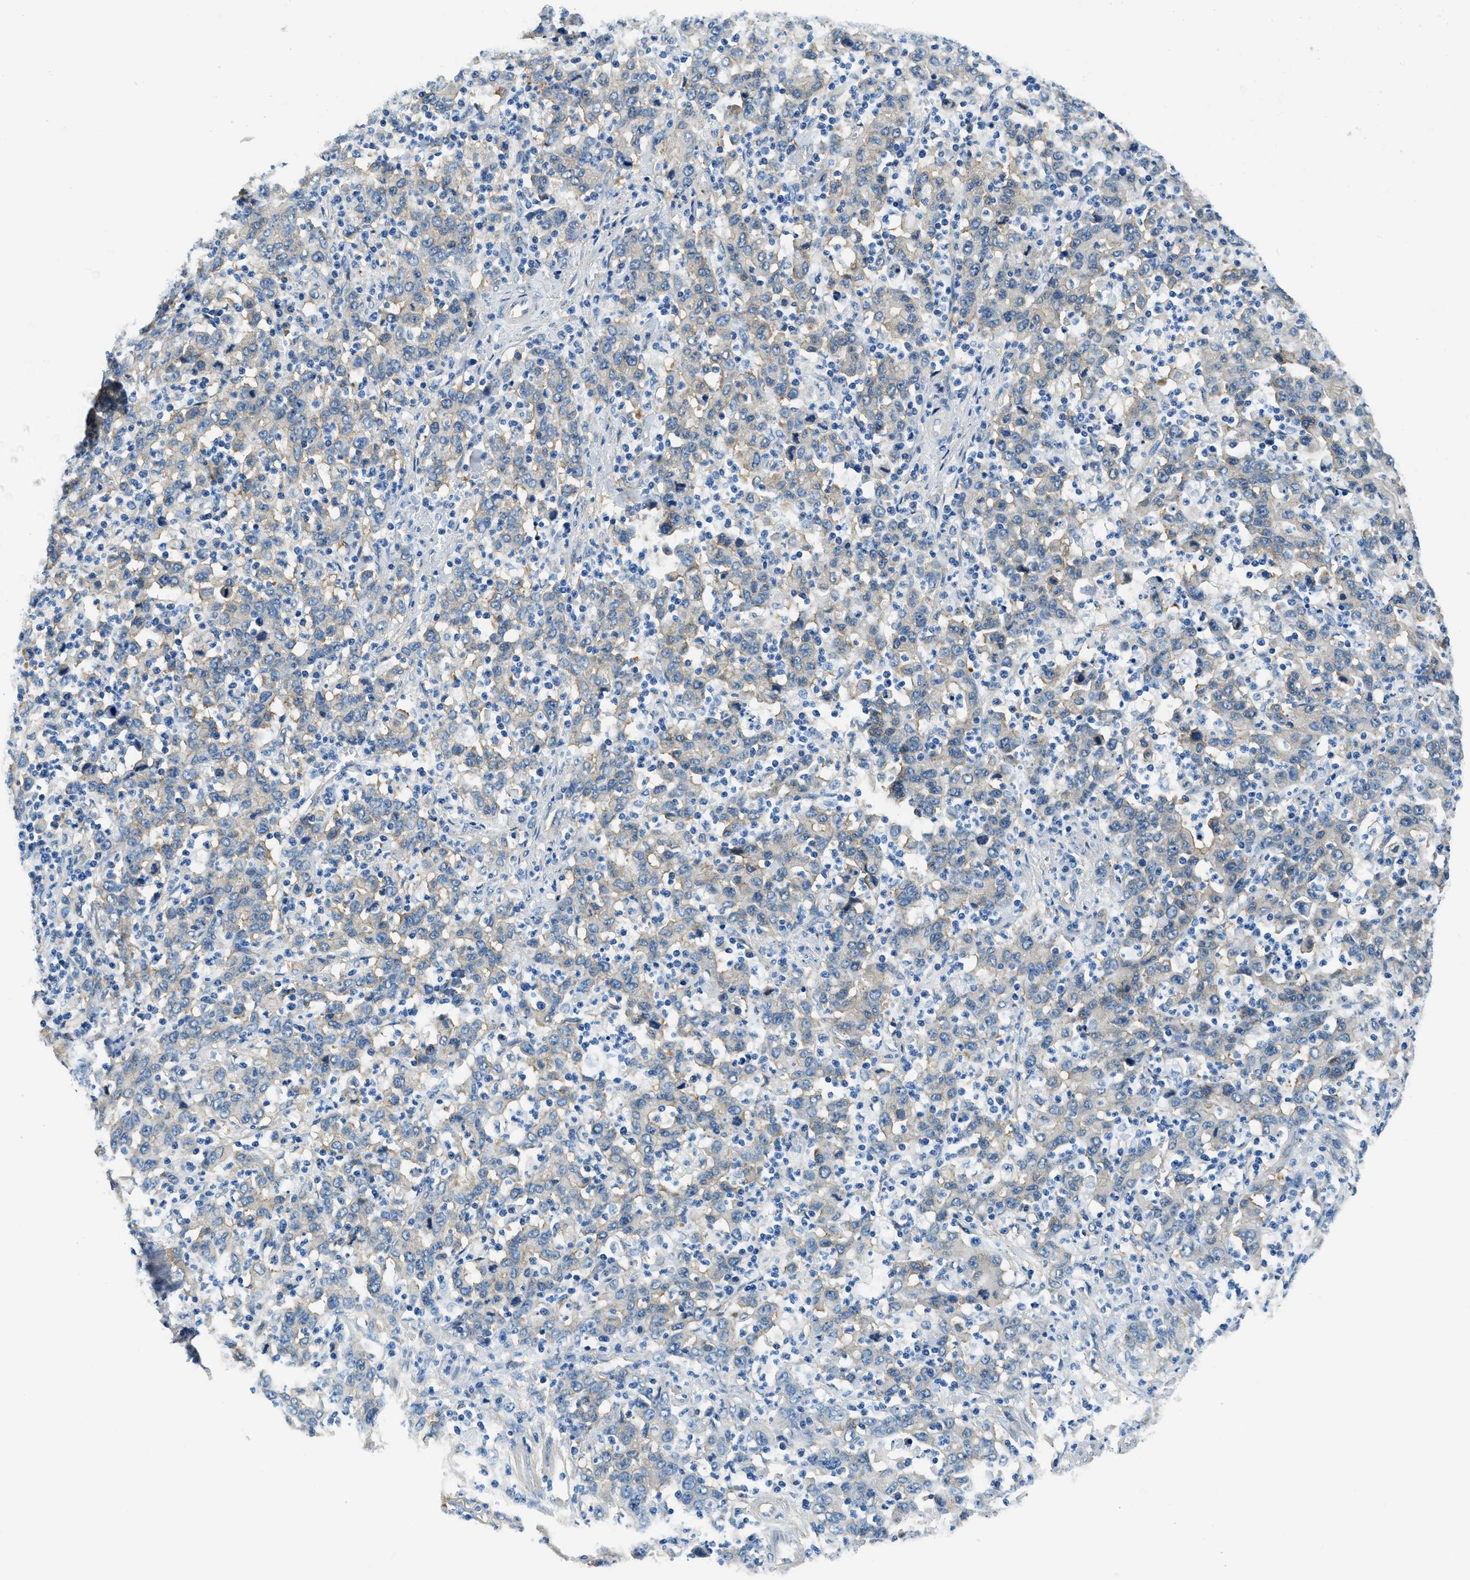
{"staining": {"intensity": "weak", "quantity": "25%-75%", "location": "cytoplasmic/membranous"}, "tissue": "stomach cancer", "cell_type": "Tumor cells", "image_type": "cancer", "snomed": [{"axis": "morphology", "description": "Adenocarcinoma, NOS"}, {"axis": "topography", "description": "Stomach, upper"}], "caption": "A histopathology image showing weak cytoplasmic/membranous staining in approximately 25%-75% of tumor cells in stomach adenocarcinoma, as visualized by brown immunohistochemical staining.", "gene": "TWF1", "patient": {"sex": "male", "age": 69}}